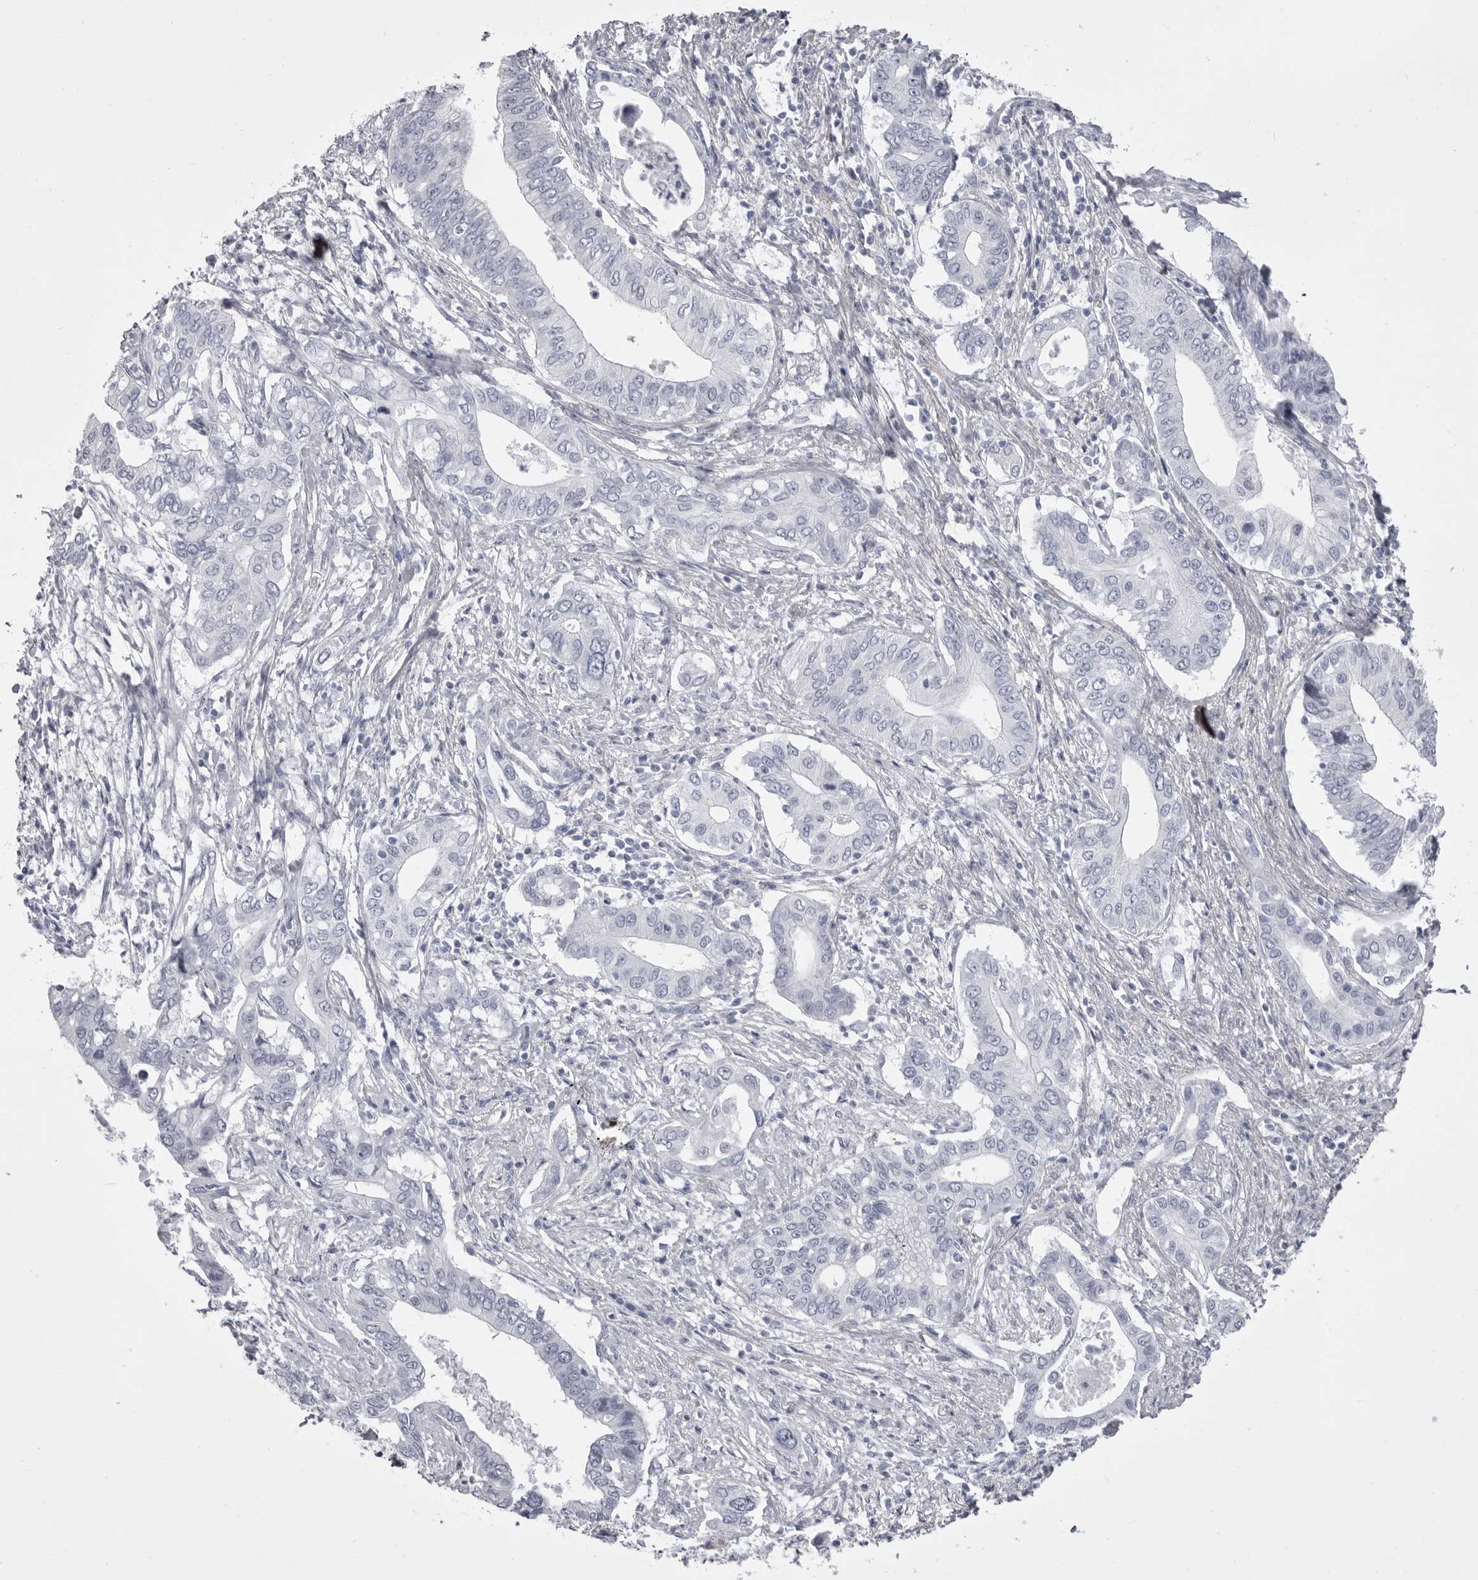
{"staining": {"intensity": "negative", "quantity": "none", "location": "none"}, "tissue": "pancreatic cancer", "cell_type": "Tumor cells", "image_type": "cancer", "snomed": [{"axis": "morphology", "description": "Normal tissue, NOS"}, {"axis": "morphology", "description": "Adenocarcinoma, NOS"}, {"axis": "topography", "description": "Pancreas"}, {"axis": "topography", "description": "Peripheral nerve tissue"}], "caption": "Tumor cells are negative for brown protein staining in adenocarcinoma (pancreatic).", "gene": "ANK2", "patient": {"sex": "male", "age": 59}}